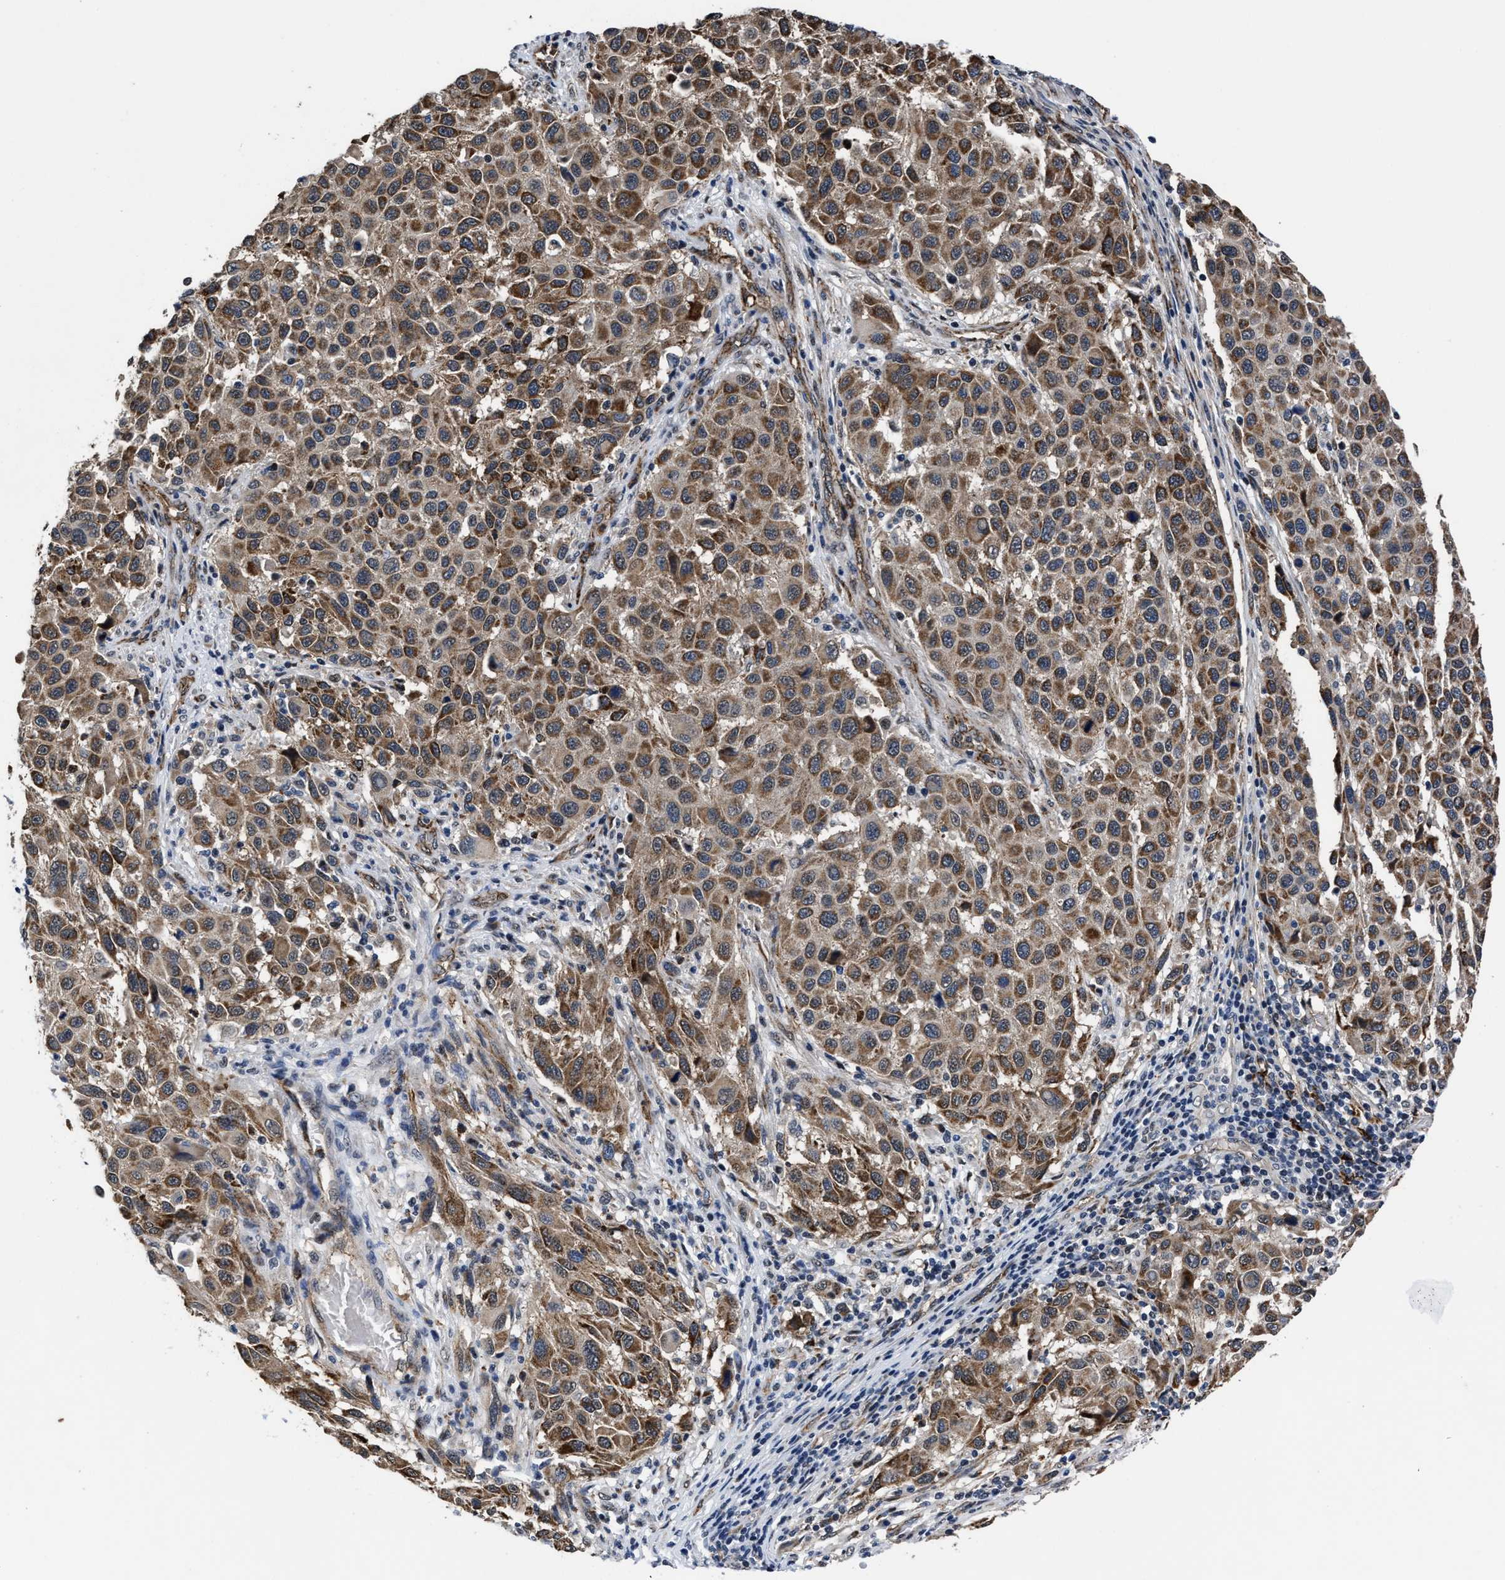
{"staining": {"intensity": "moderate", "quantity": ">75%", "location": "cytoplasmic/membranous"}, "tissue": "melanoma", "cell_type": "Tumor cells", "image_type": "cancer", "snomed": [{"axis": "morphology", "description": "Malignant melanoma, Metastatic site"}, {"axis": "topography", "description": "Lymph node"}], "caption": "DAB (3,3'-diaminobenzidine) immunohistochemical staining of malignant melanoma (metastatic site) displays moderate cytoplasmic/membranous protein staining in approximately >75% of tumor cells.", "gene": "MARCKSL1", "patient": {"sex": "male", "age": 61}}